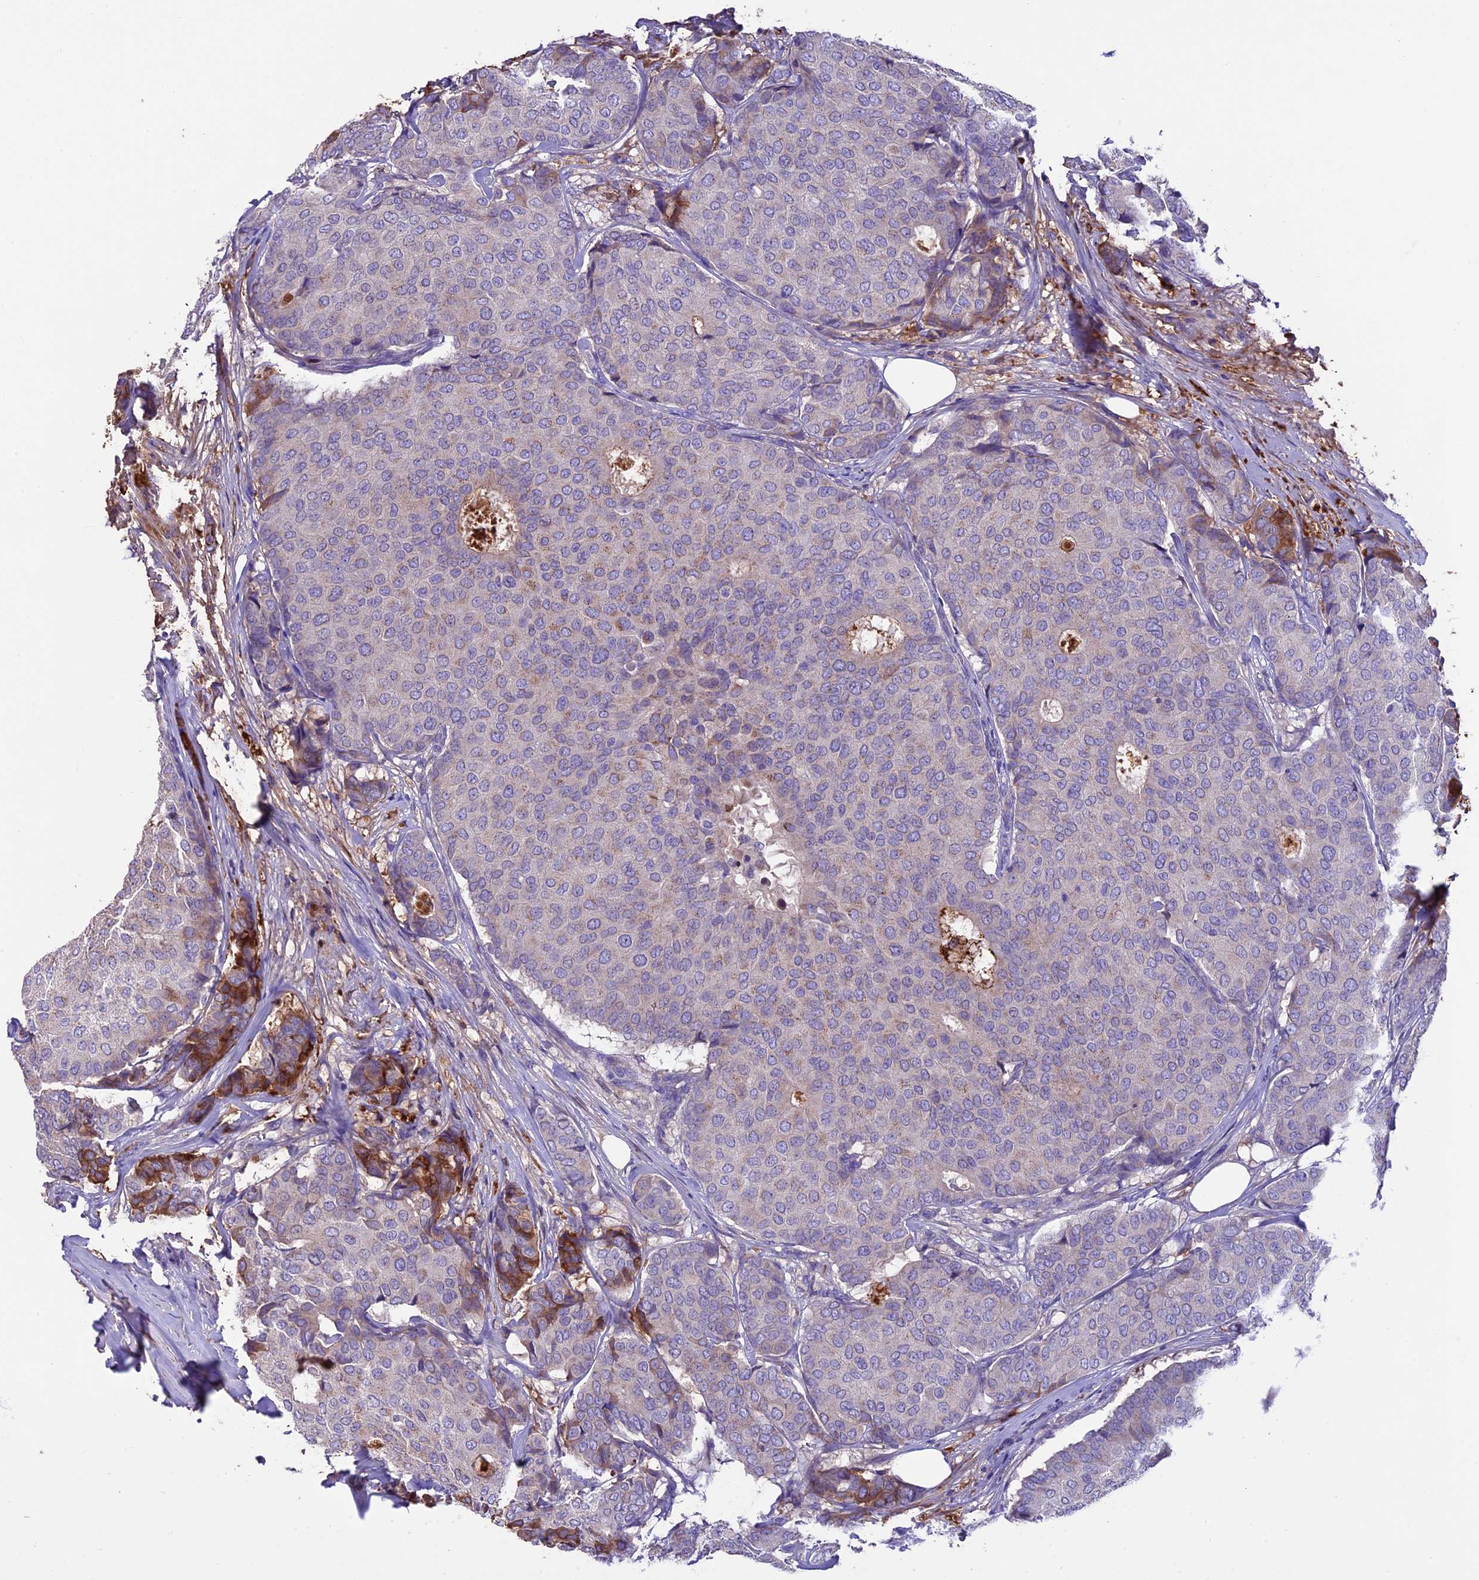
{"staining": {"intensity": "moderate", "quantity": "<25%", "location": "cytoplasmic/membranous"}, "tissue": "breast cancer", "cell_type": "Tumor cells", "image_type": "cancer", "snomed": [{"axis": "morphology", "description": "Duct carcinoma"}, {"axis": "topography", "description": "Breast"}], "caption": "Immunohistochemistry (DAB (3,3'-diaminobenzidine)) staining of intraductal carcinoma (breast) reveals moderate cytoplasmic/membranous protein positivity in approximately <25% of tumor cells.", "gene": "TCP11L2", "patient": {"sex": "female", "age": 75}}